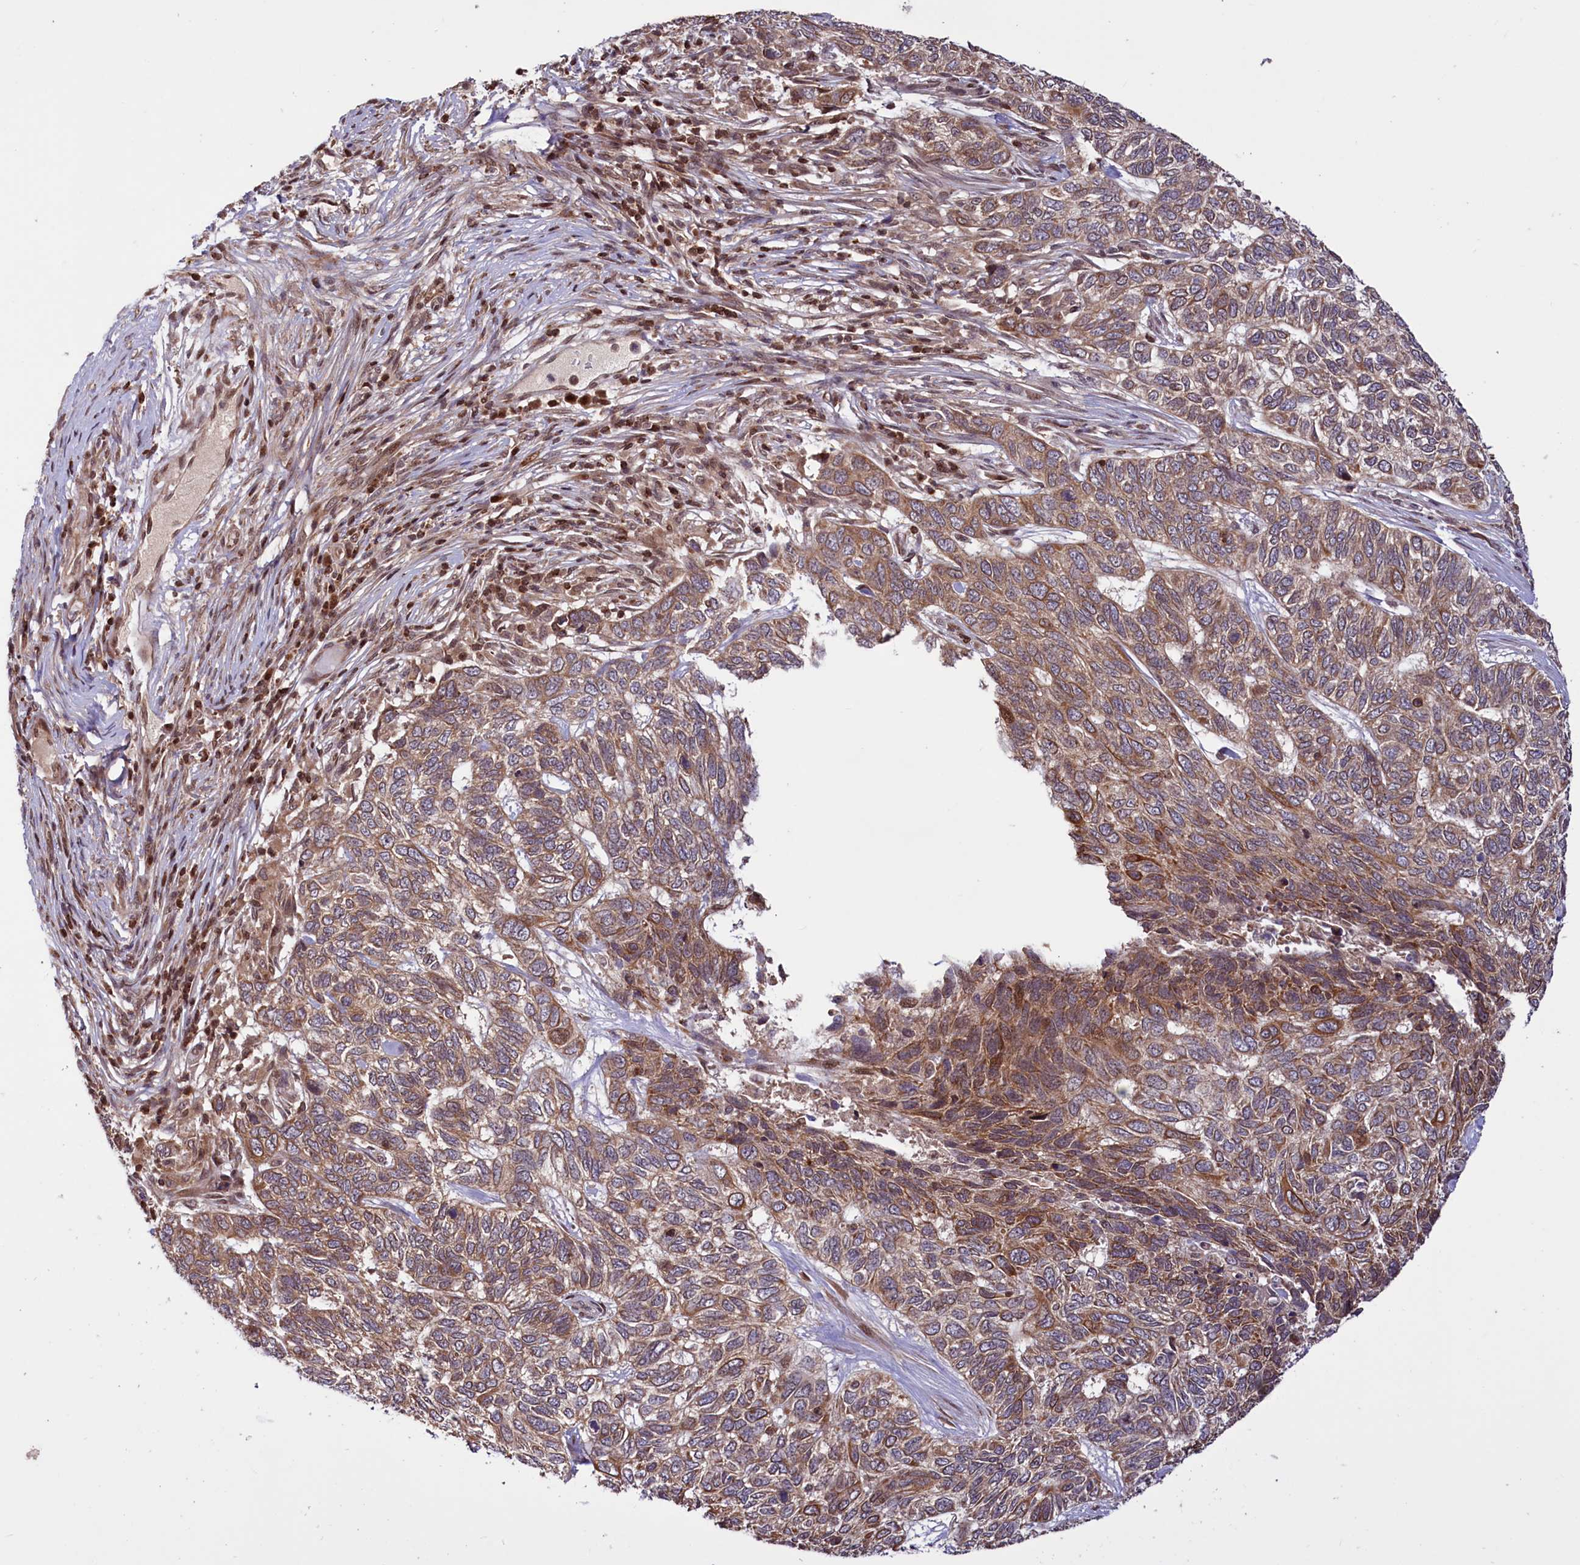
{"staining": {"intensity": "moderate", "quantity": ">75%", "location": "cytoplasmic/membranous"}, "tissue": "skin cancer", "cell_type": "Tumor cells", "image_type": "cancer", "snomed": [{"axis": "morphology", "description": "Basal cell carcinoma"}, {"axis": "topography", "description": "Skin"}], "caption": "Moderate cytoplasmic/membranous staining for a protein is appreciated in about >75% of tumor cells of skin basal cell carcinoma using IHC.", "gene": "PHC3", "patient": {"sex": "female", "age": 65}}